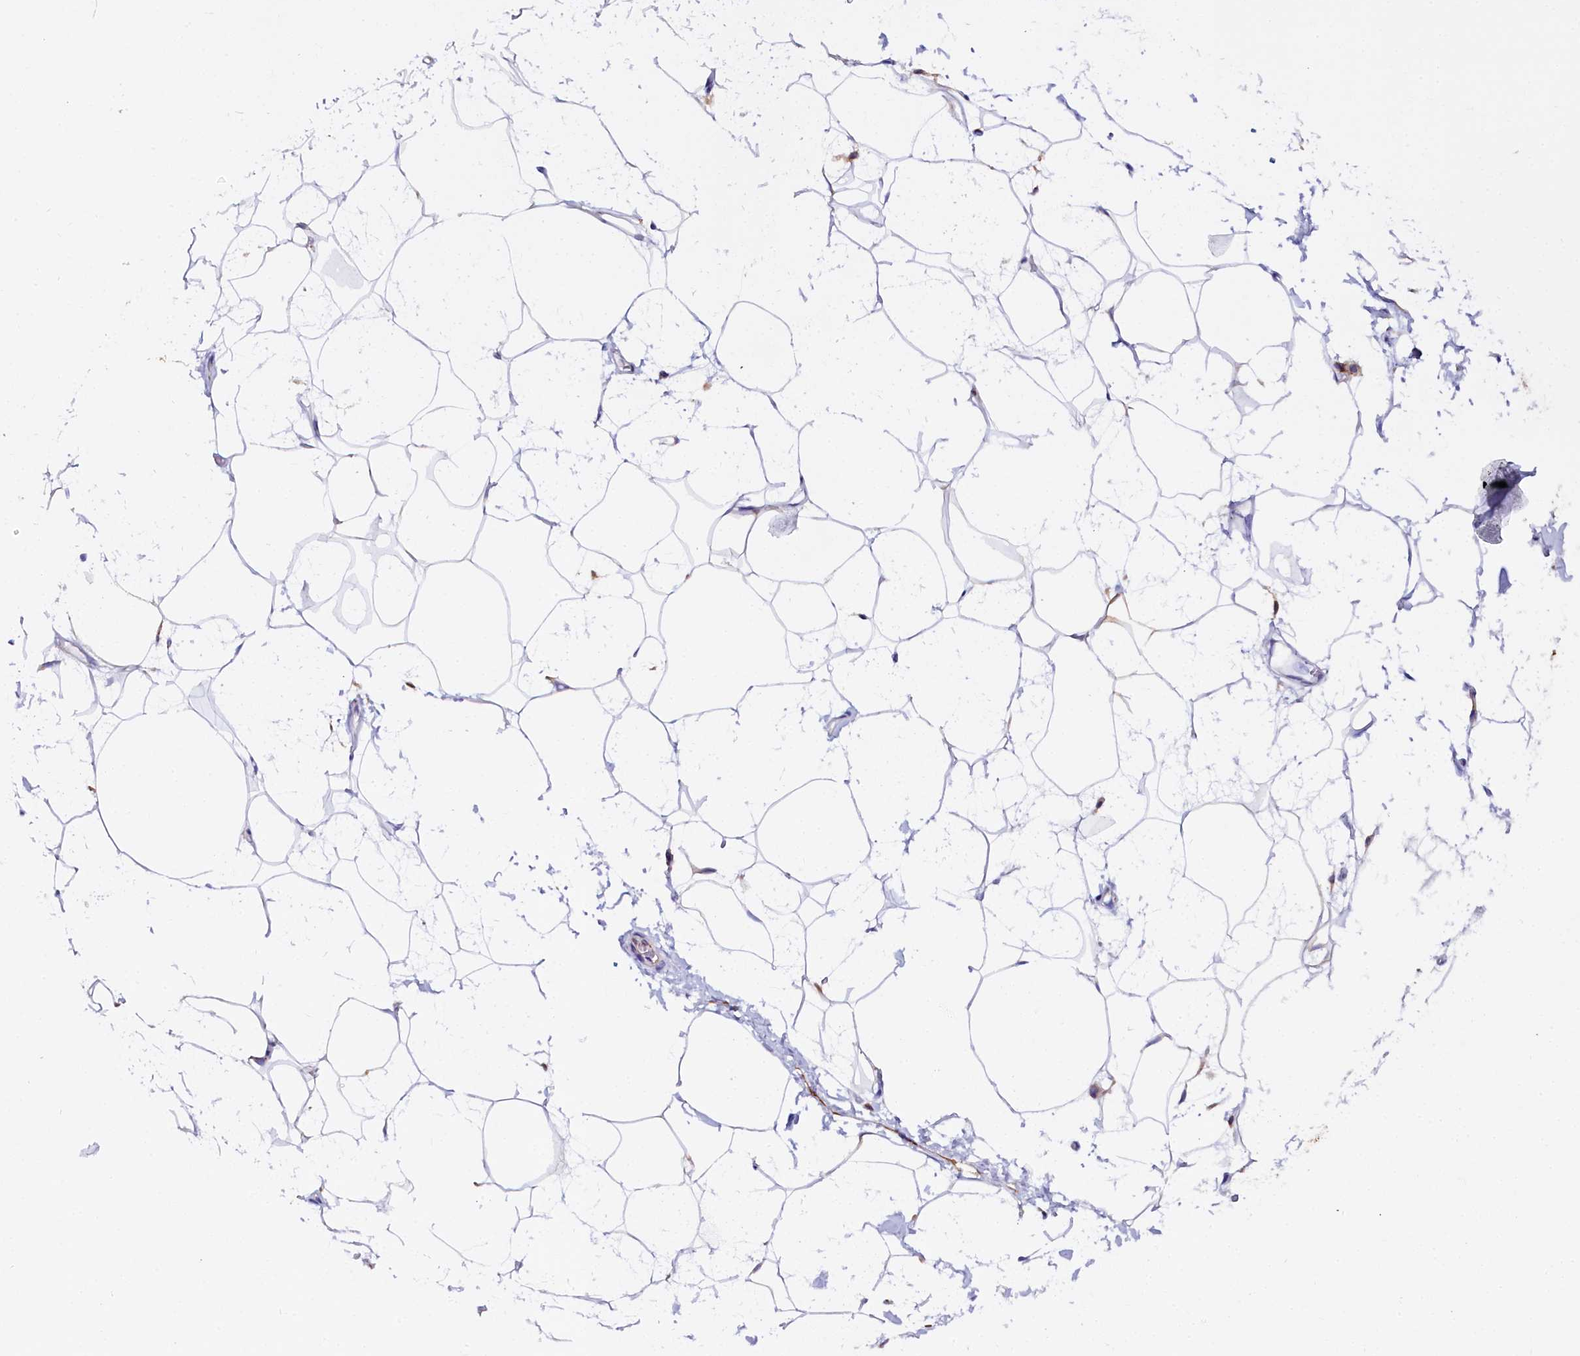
{"staining": {"intensity": "negative", "quantity": "none", "location": "none"}, "tissue": "adipose tissue", "cell_type": "Adipocytes", "image_type": "normal", "snomed": [{"axis": "morphology", "description": "Normal tissue, NOS"}, {"axis": "morphology", "description": "Adenocarcinoma, NOS"}, {"axis": "topography", "description": "Rectum"}, {"axis": "topography", "description": "Vagina"}, {"axis": "topography", "description": "Peripheral nerve tissue"}], "caption": "Immunohistochemistry image of unremarkable adipose tissue stained for a protein (brown), which exhibits no expression in adipocytes. (Immunohistochemistry (ihc), brightfield microscopy, high magnification).", "gene": "TXNDC5", "patient": {"sex": "female", "age": 71}}